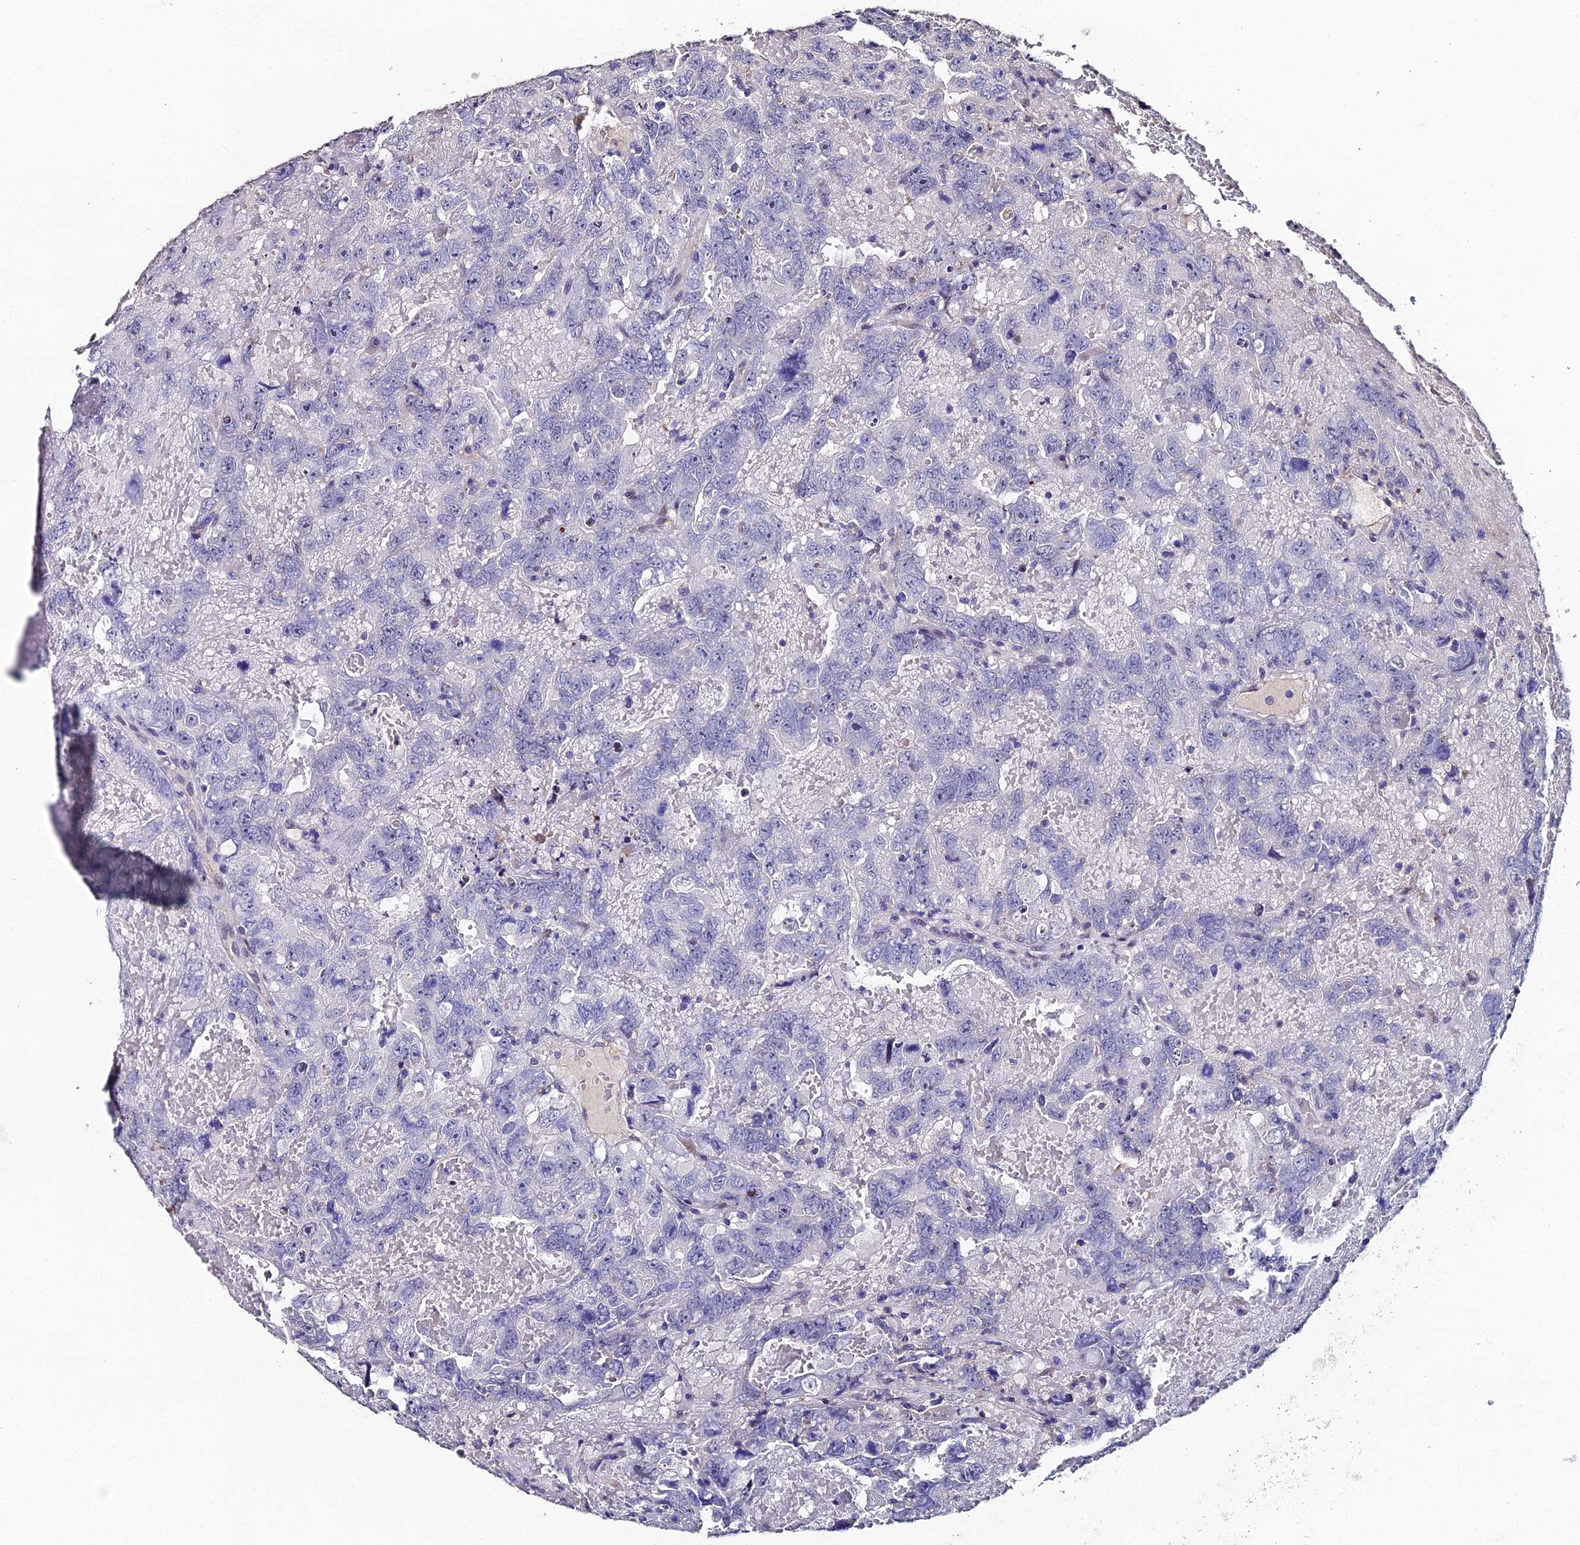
{"staining": {"intensity": "negative", "quantity": "none", "location": "none"}, "tissue": "testis cancer", "cell_type": "Tumor cells", "image_type": "cancer", "snomed": [{"axis": "morphology", "description": "Carcinoma, Embryonal, NOS"}, {"axis": "topography", "description": "Testis"}], "caption": "Human embryonal carcinoma (testis) stained for a protein using immunohistochemistry (IHC) shows no expression in tumor cells.", "gene": "ESRRG", "patient": {"sex": "male", "age": 45}}